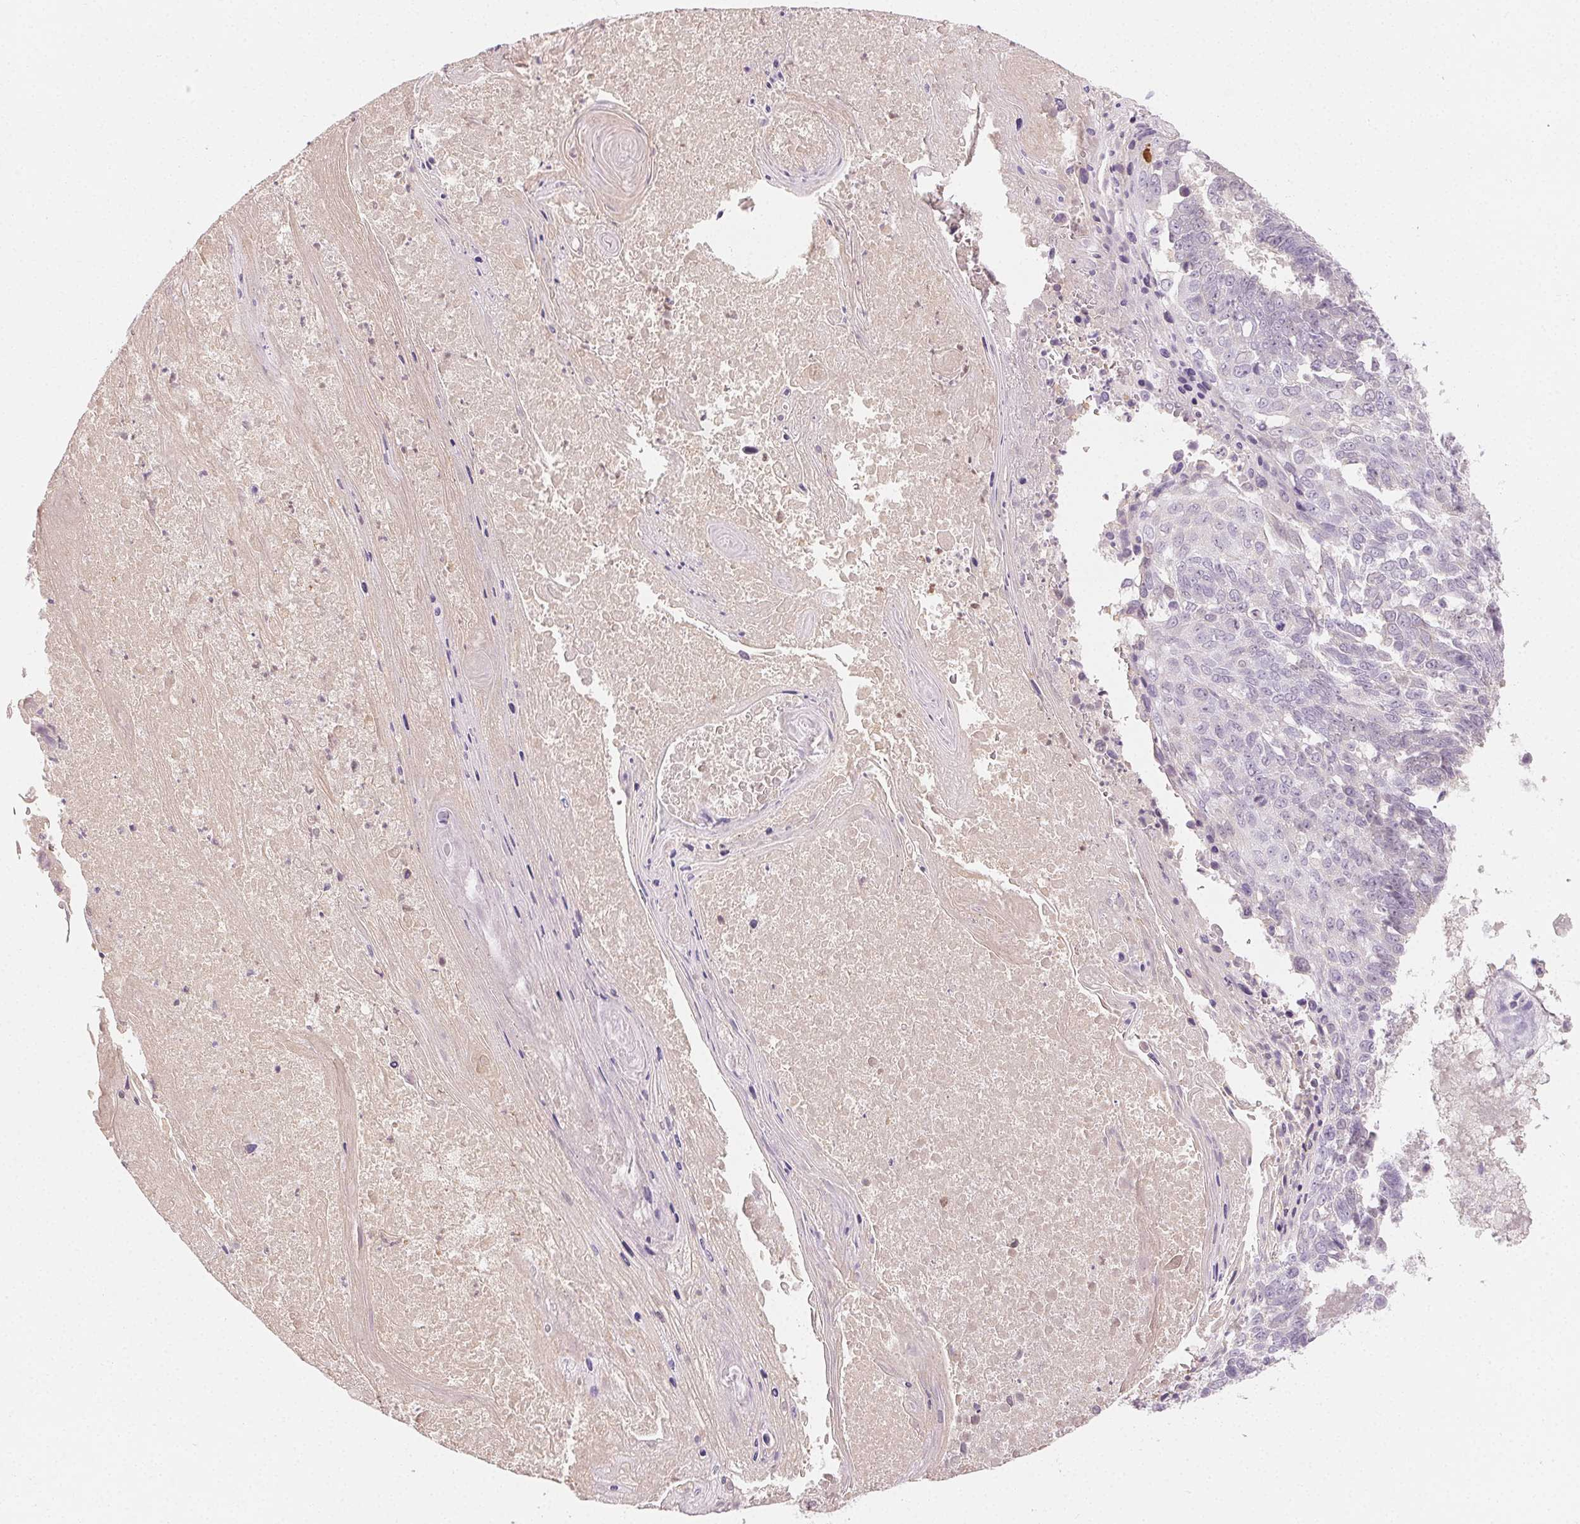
{"staining": {"intensity": "negative", "quantity": "none", "location": "none"}, "tissue": "lung cancer", "cell_type": "Tumor cells", "image_type": "cancer", "snomed": [{"axis": "morphology", "description": "Squamous cell carcinoma, NOS"}, {"axis": "topography", "description": "Lung"}], "caption": "There is no significant positivity in tumor cells of lung cancer.", "gene": "AFM", "patient": {"sex": "male", "age": 73}}